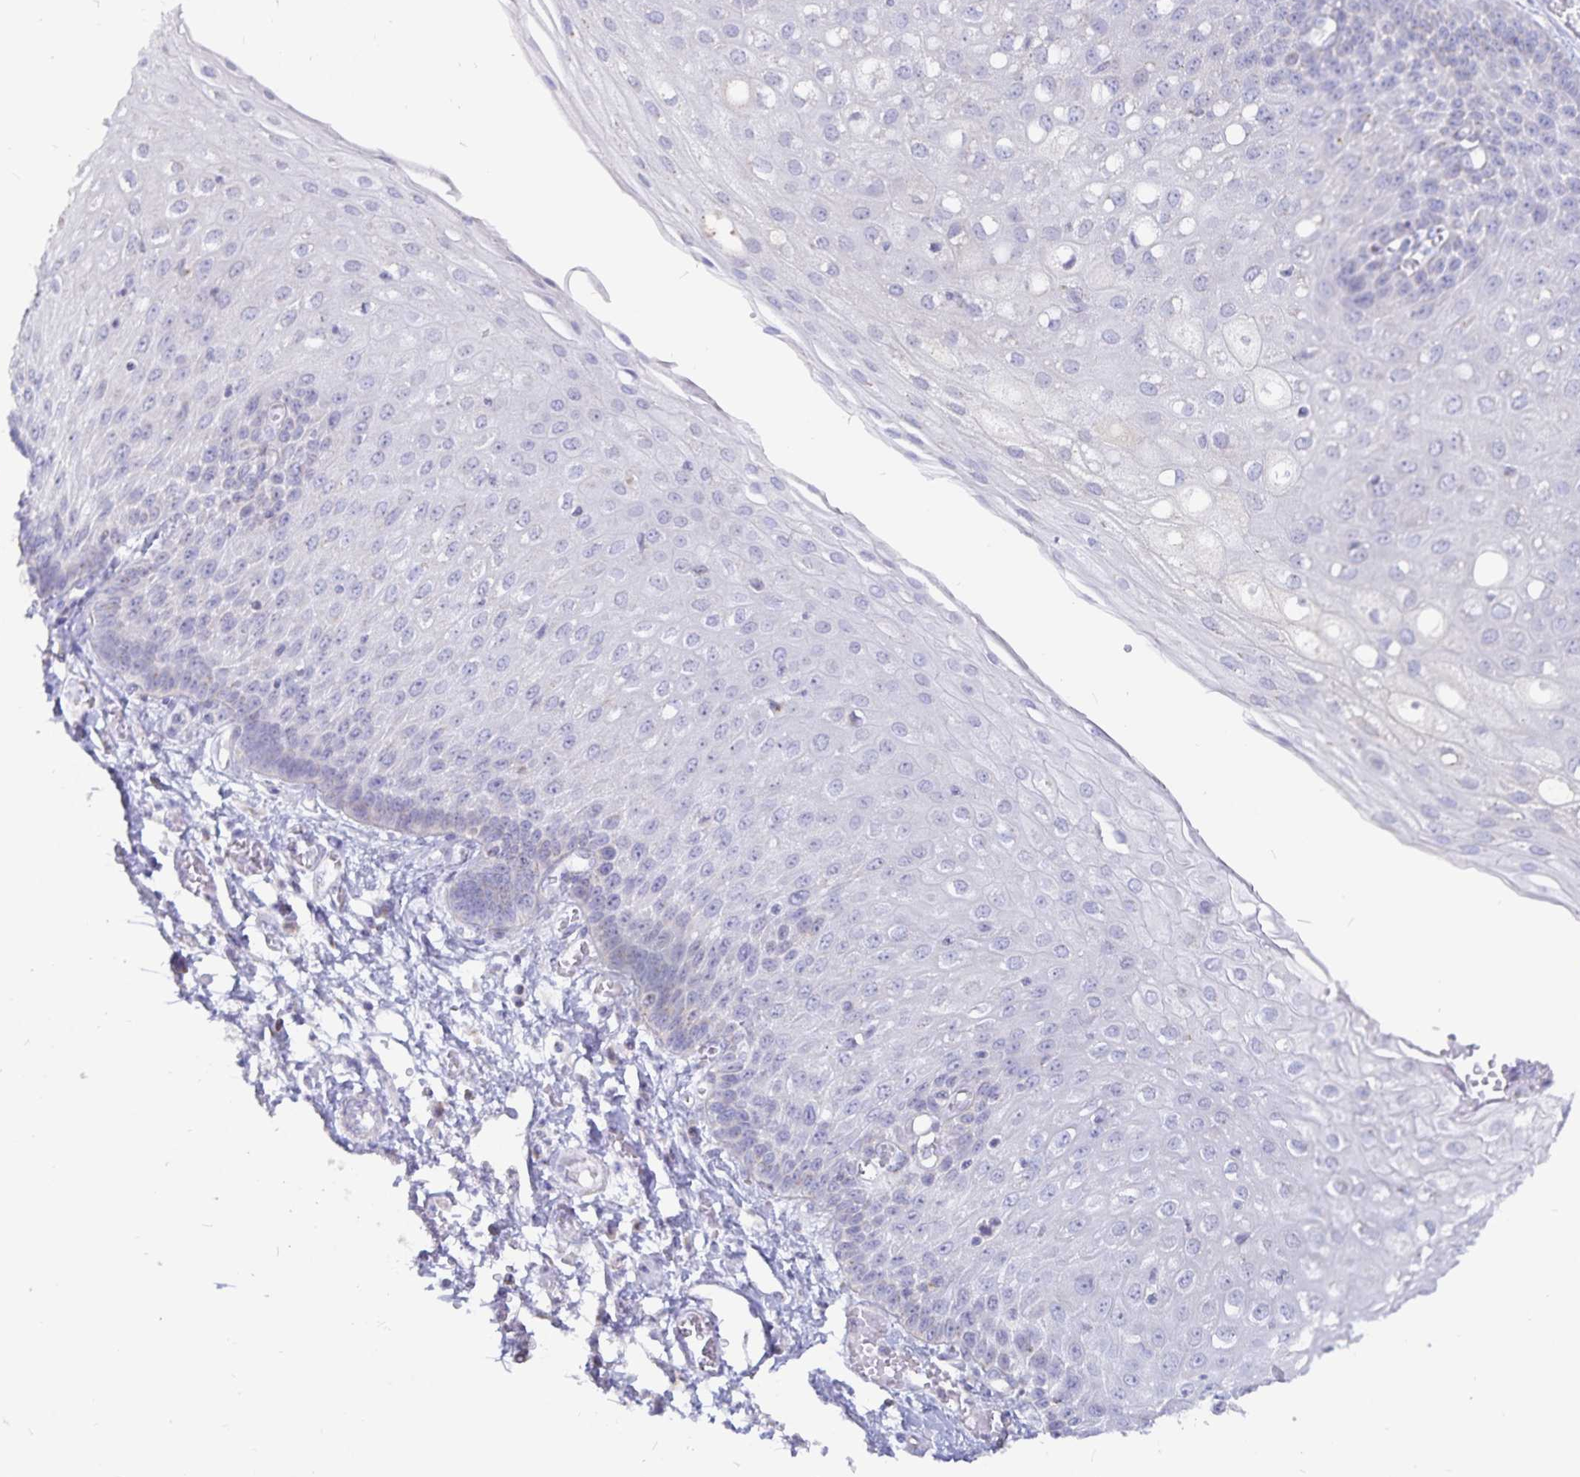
{"staining": {"intensity": "negative", "quantity": "none", "location": "none"}, "tissue": "esophagus", "cell_type": "Squamous epithelial cells", "image_type": "normal", "snomed": [{"axis": "morphology", "description": "Normal tissue, NOS"}, {"axis": "morphology", "description": "Adenocarcinoma, NOS"}, {"axis": "topography", "description": "Esophagus"}], "caption": "DAB immunohistochemical staining of normal esophagus exhibits no significant expression in squamous epithelial cells.", "gene": "PKHD1", "patient": {"sex": "male", "age": 81}}